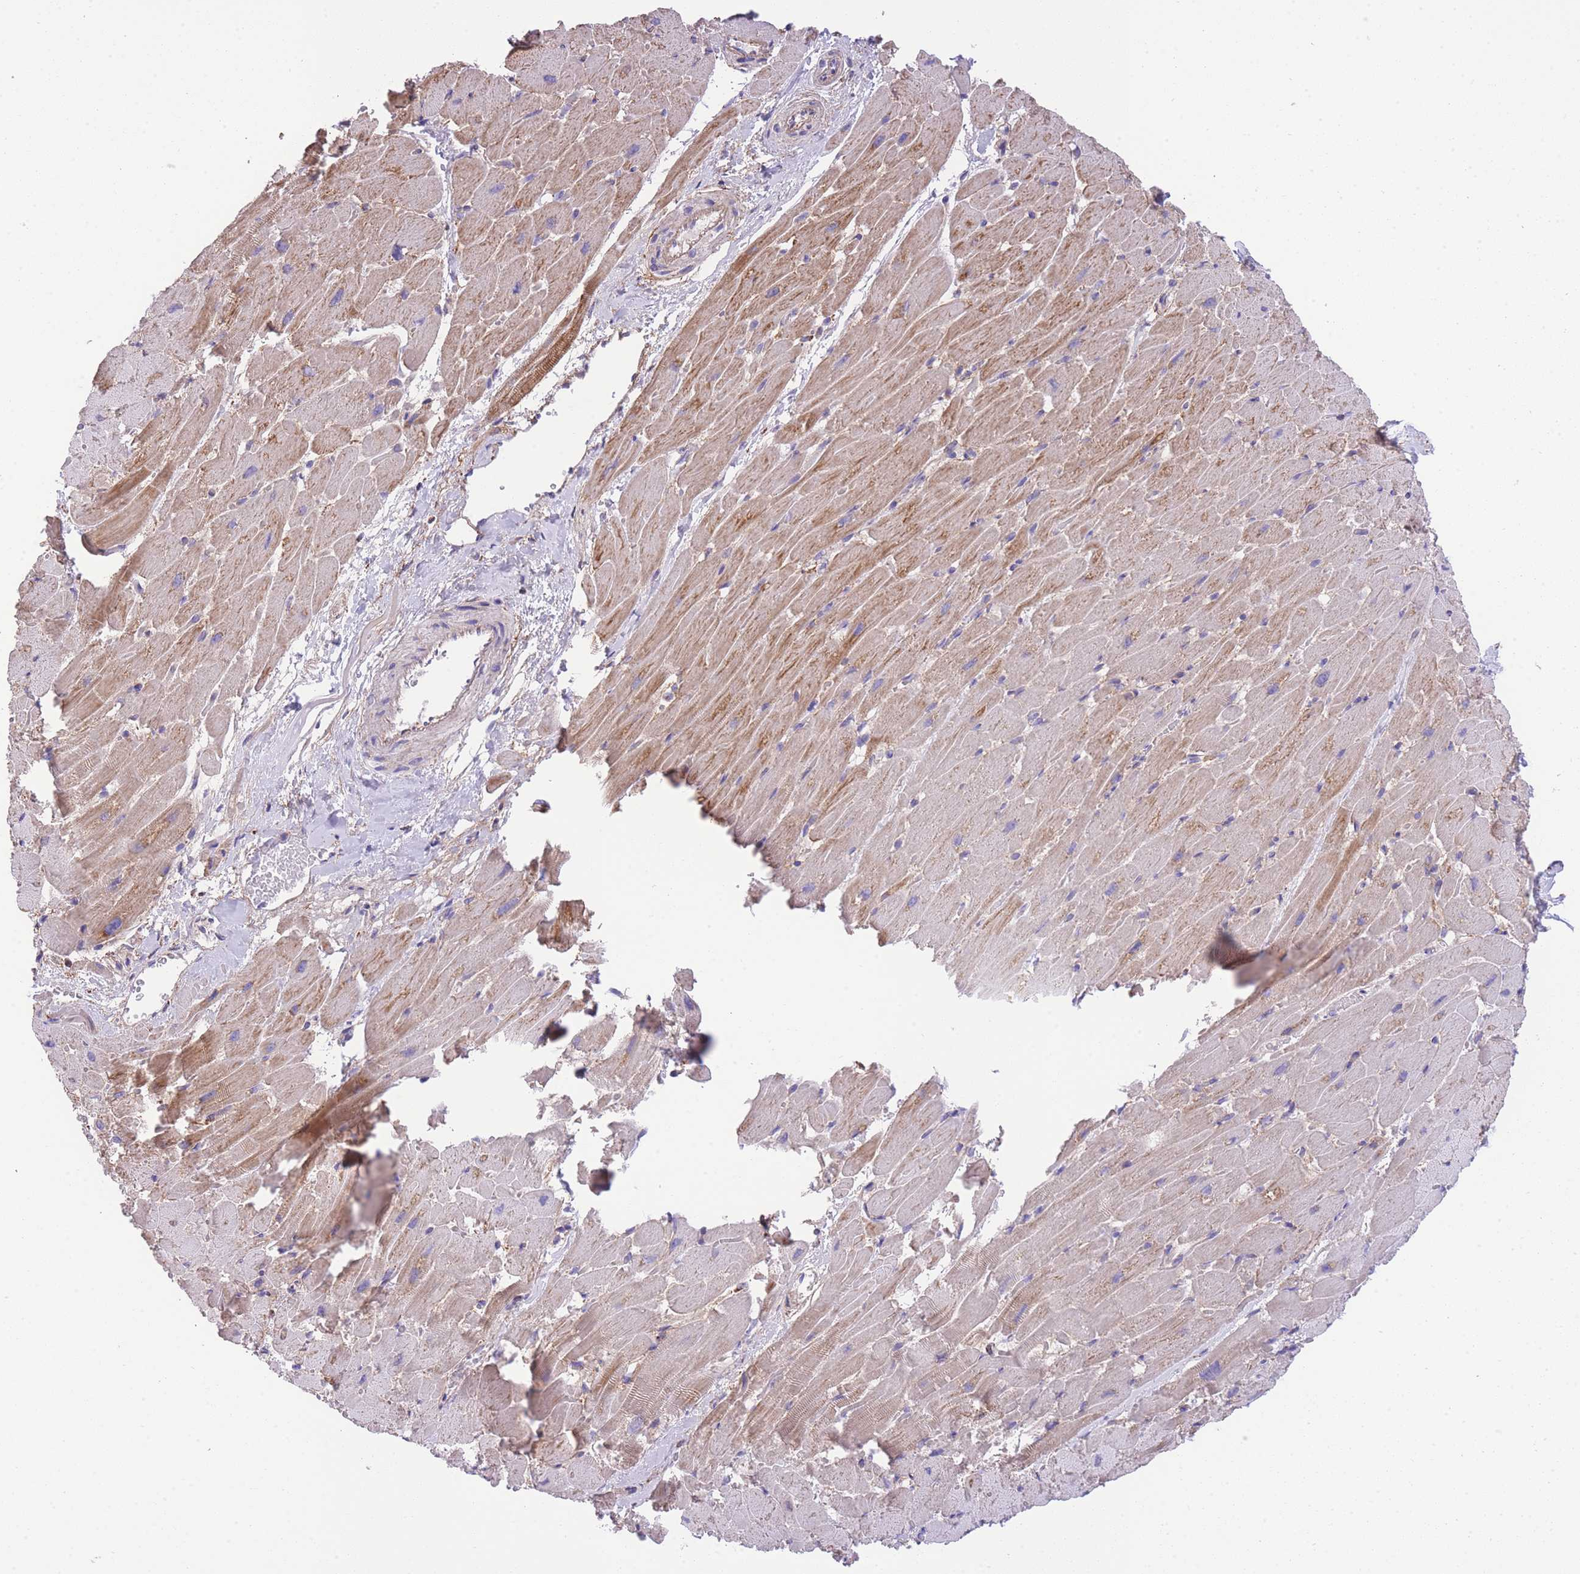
{"staining": {"intensity": "moderate", "quantity": "25%-75%", "location": "cytoplasmic/membranous"}, "tissue": "heart muscle", "cell_type": "Cardiomyocytes", "image_type": "normal", "snomed": [{"axis": "morphology", "description": "Normal tissue, NOS"}, {"axis": "topography", "description": "Heart"}], "caption": "Benign heart muscle demonstrates moderate cytoplasmic/membranous positivity in about 25%-75% of cardiomyocytes, visualized by immunohistochemistry.", "gene": "ST3GAL3", "patient": {"sex": "male", "age": 37}}